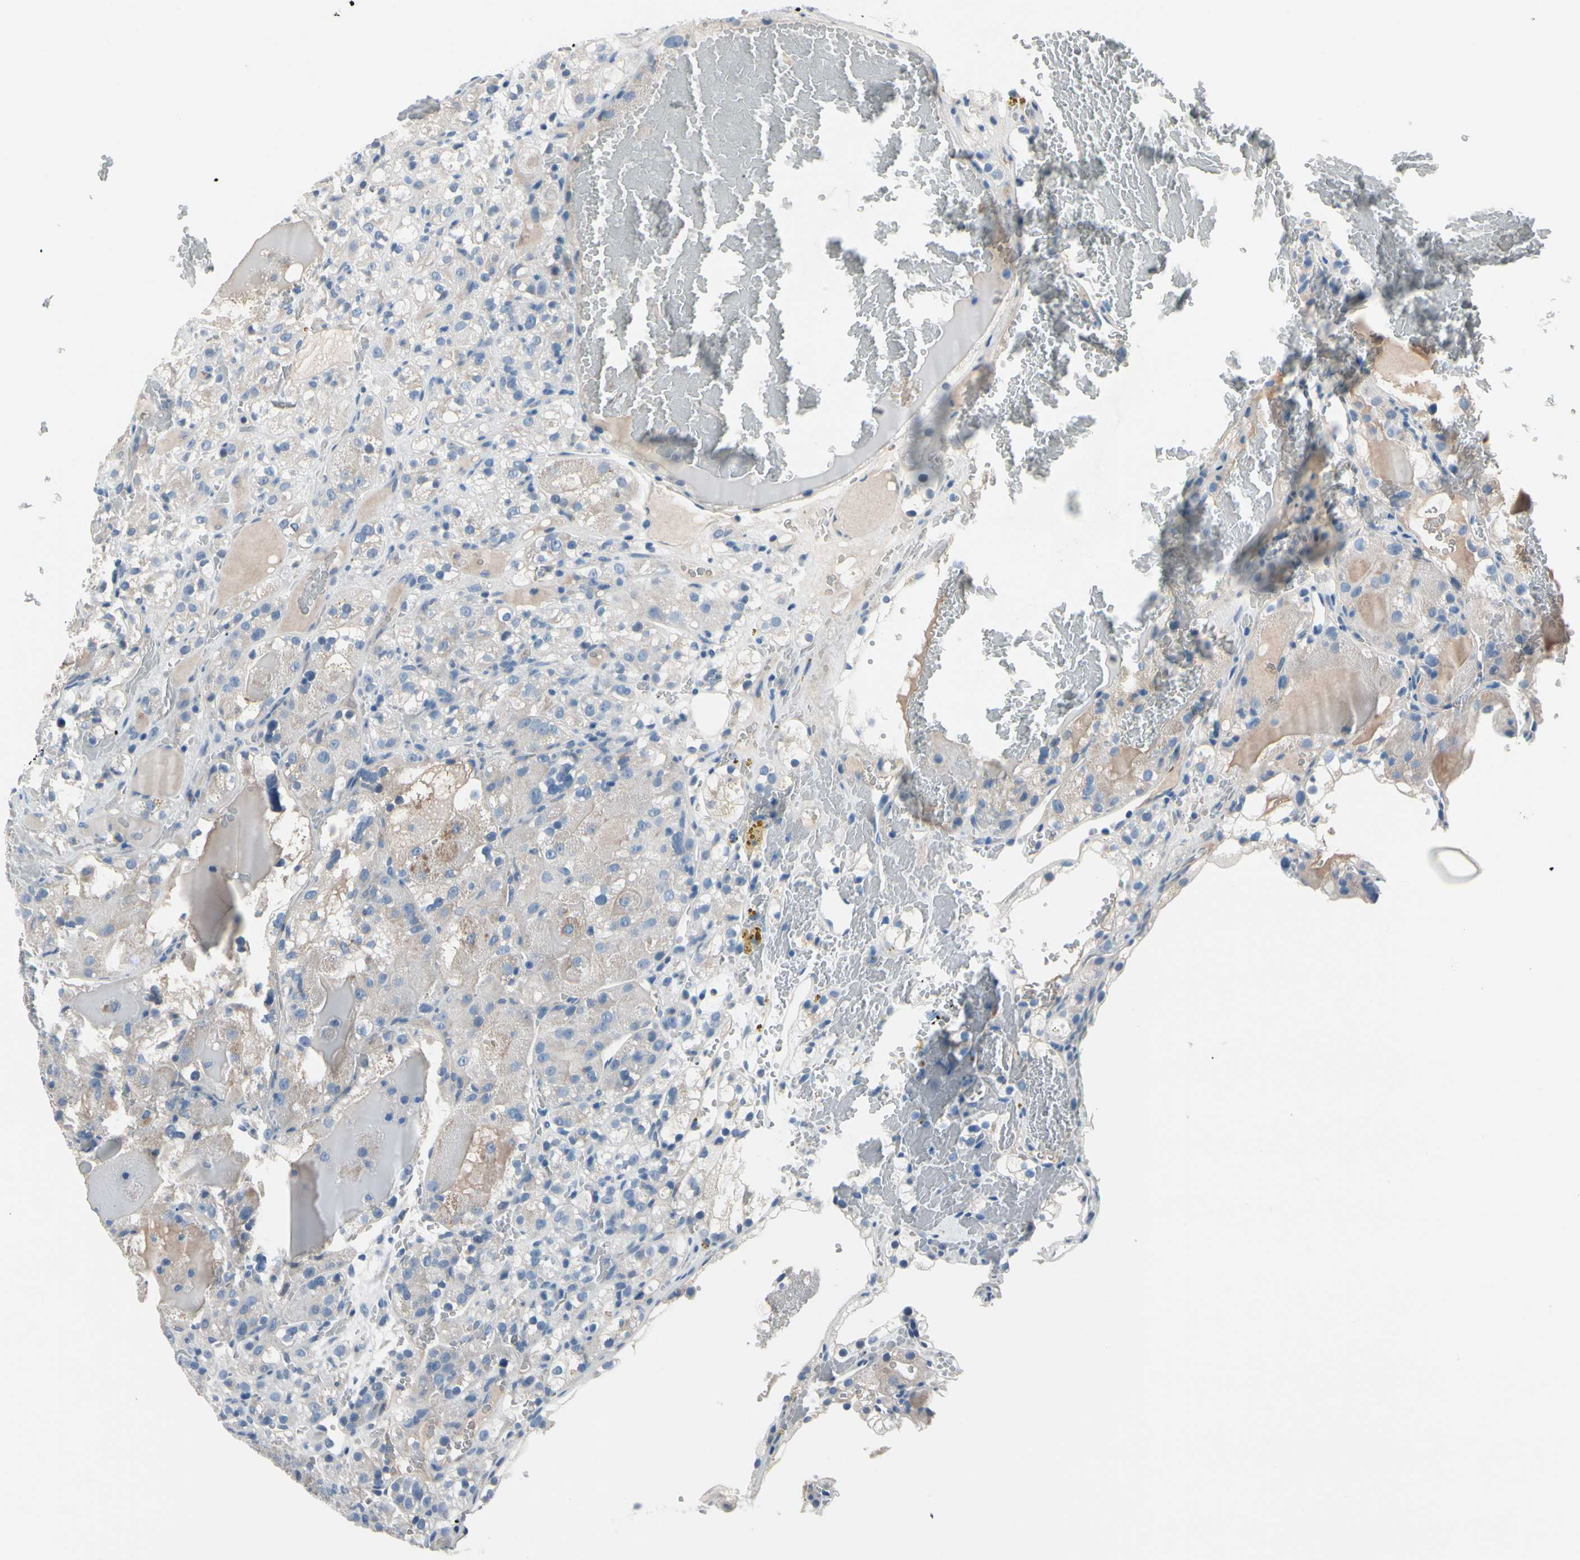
{"staining": {"intensity": "negative", "quantity": "none", "location": "none"}, "tissue": "renal cancer", "cell_type": "Tumor cells", "image_type": "cancer", "snomed": [{"axis": "morphology", "description": "Normal tissue, NOS"}, {"axis": "morphology", "description": "Adenocarcinoma, NOS"}, {"axis": "topography", "description": "Kidney"}], "caption": "Tumor cells show no significant protein staining in renal adenocarcinoma. The staining was performed using DAB (3,3'-diaminobenzidine) to visualize the protein expression in brown, while the nuclei were stained in blue with hematoxylin (Magnification: 20x).", "gene": "PGR", "patient": {"sex": "male", "age": 61}}